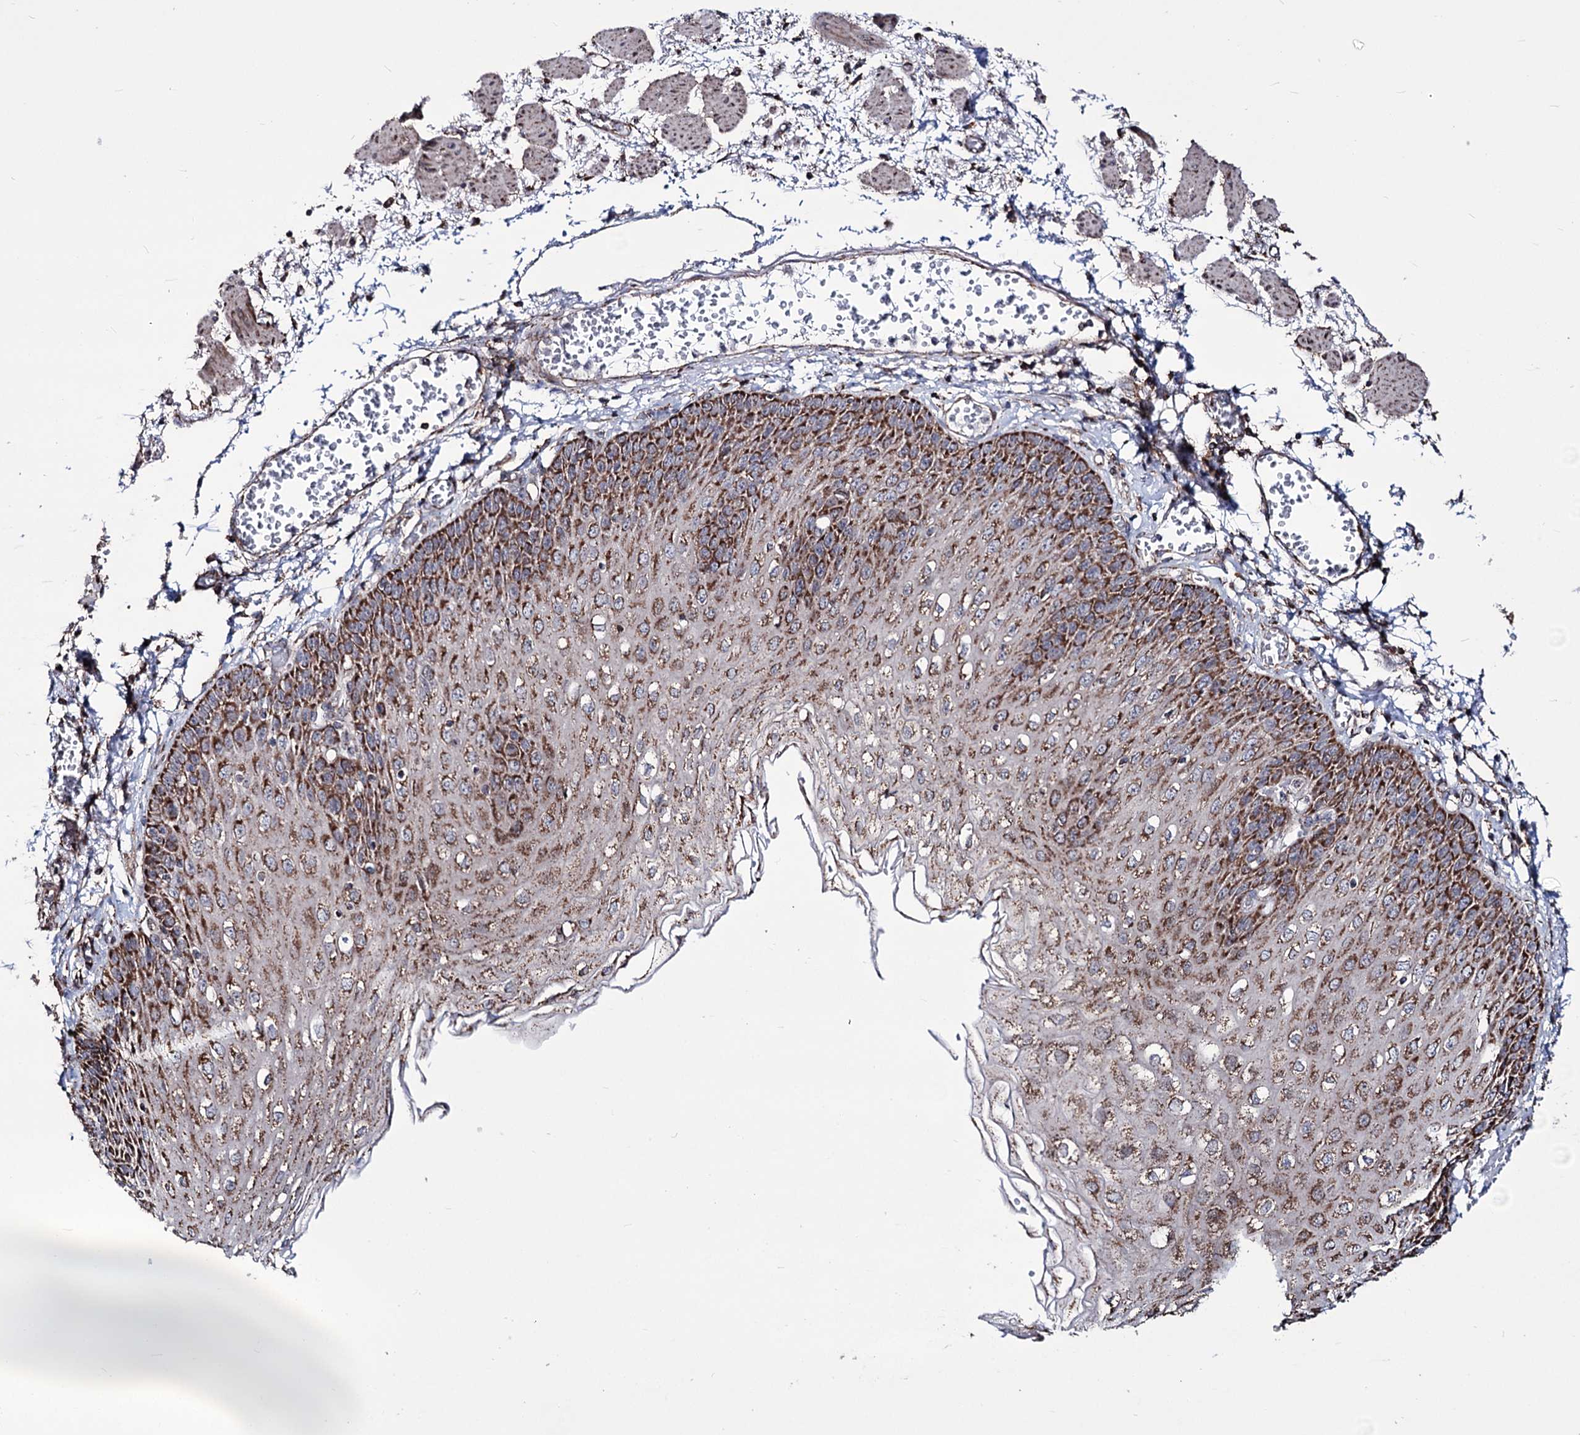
{"staining": {"intensity": "moderate", "quantity": ">75%", "location": "cytoplasmic/membranous"}, "tissue": "esophagus", "cell_type": "Squamous epithelial cells", "image_type": "normal", "snomed": [{"axis": "morphology", "description": "Normal tissue, NOS"}, {"axis": "topography", "description": "Esophagus"}], "caption": "This image exhibits IHC staining of normal esophagus, with medium moderate cytoplasmic/membranous staining in about >75% of squamous epithelial cells.", "gene": "CREB3L4", "patient": {"sex": "male", "age": 81}}